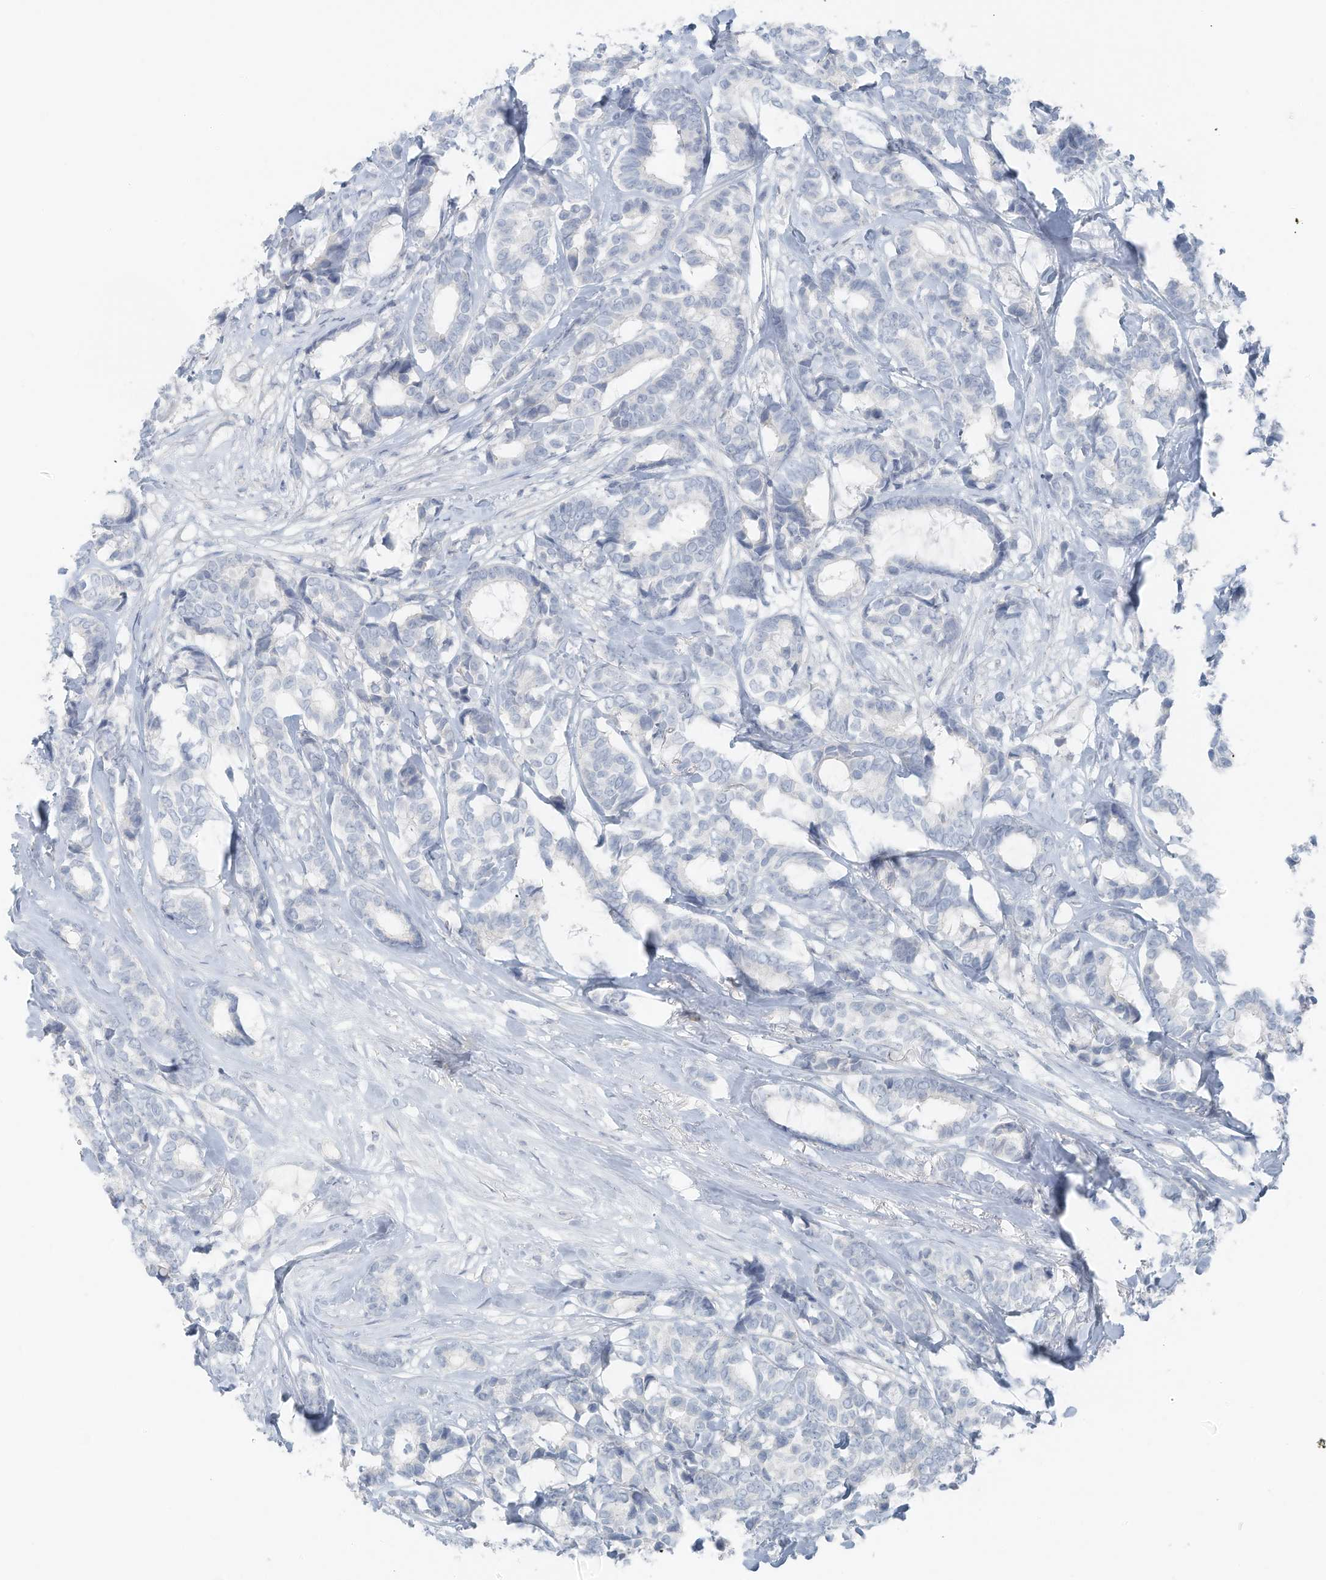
{"staining": {"intensity": "negative", "quantity": "none", "location": "none"}, "tissue": "breast cancer", "cell_type": "Tumor cells", "image_type": "cancer", "snomed": [{"axis": "morphology", "description": "Duct carcinoma"}, {"axis": "topography", "description": "Breast"}], "caption": "The histopathology image shows no significant staining in tumor cells of infiltrating ductal carcinoma (breast).", "gene": "SLC25A43", "patient": {"sex": "female", "age": 87}}